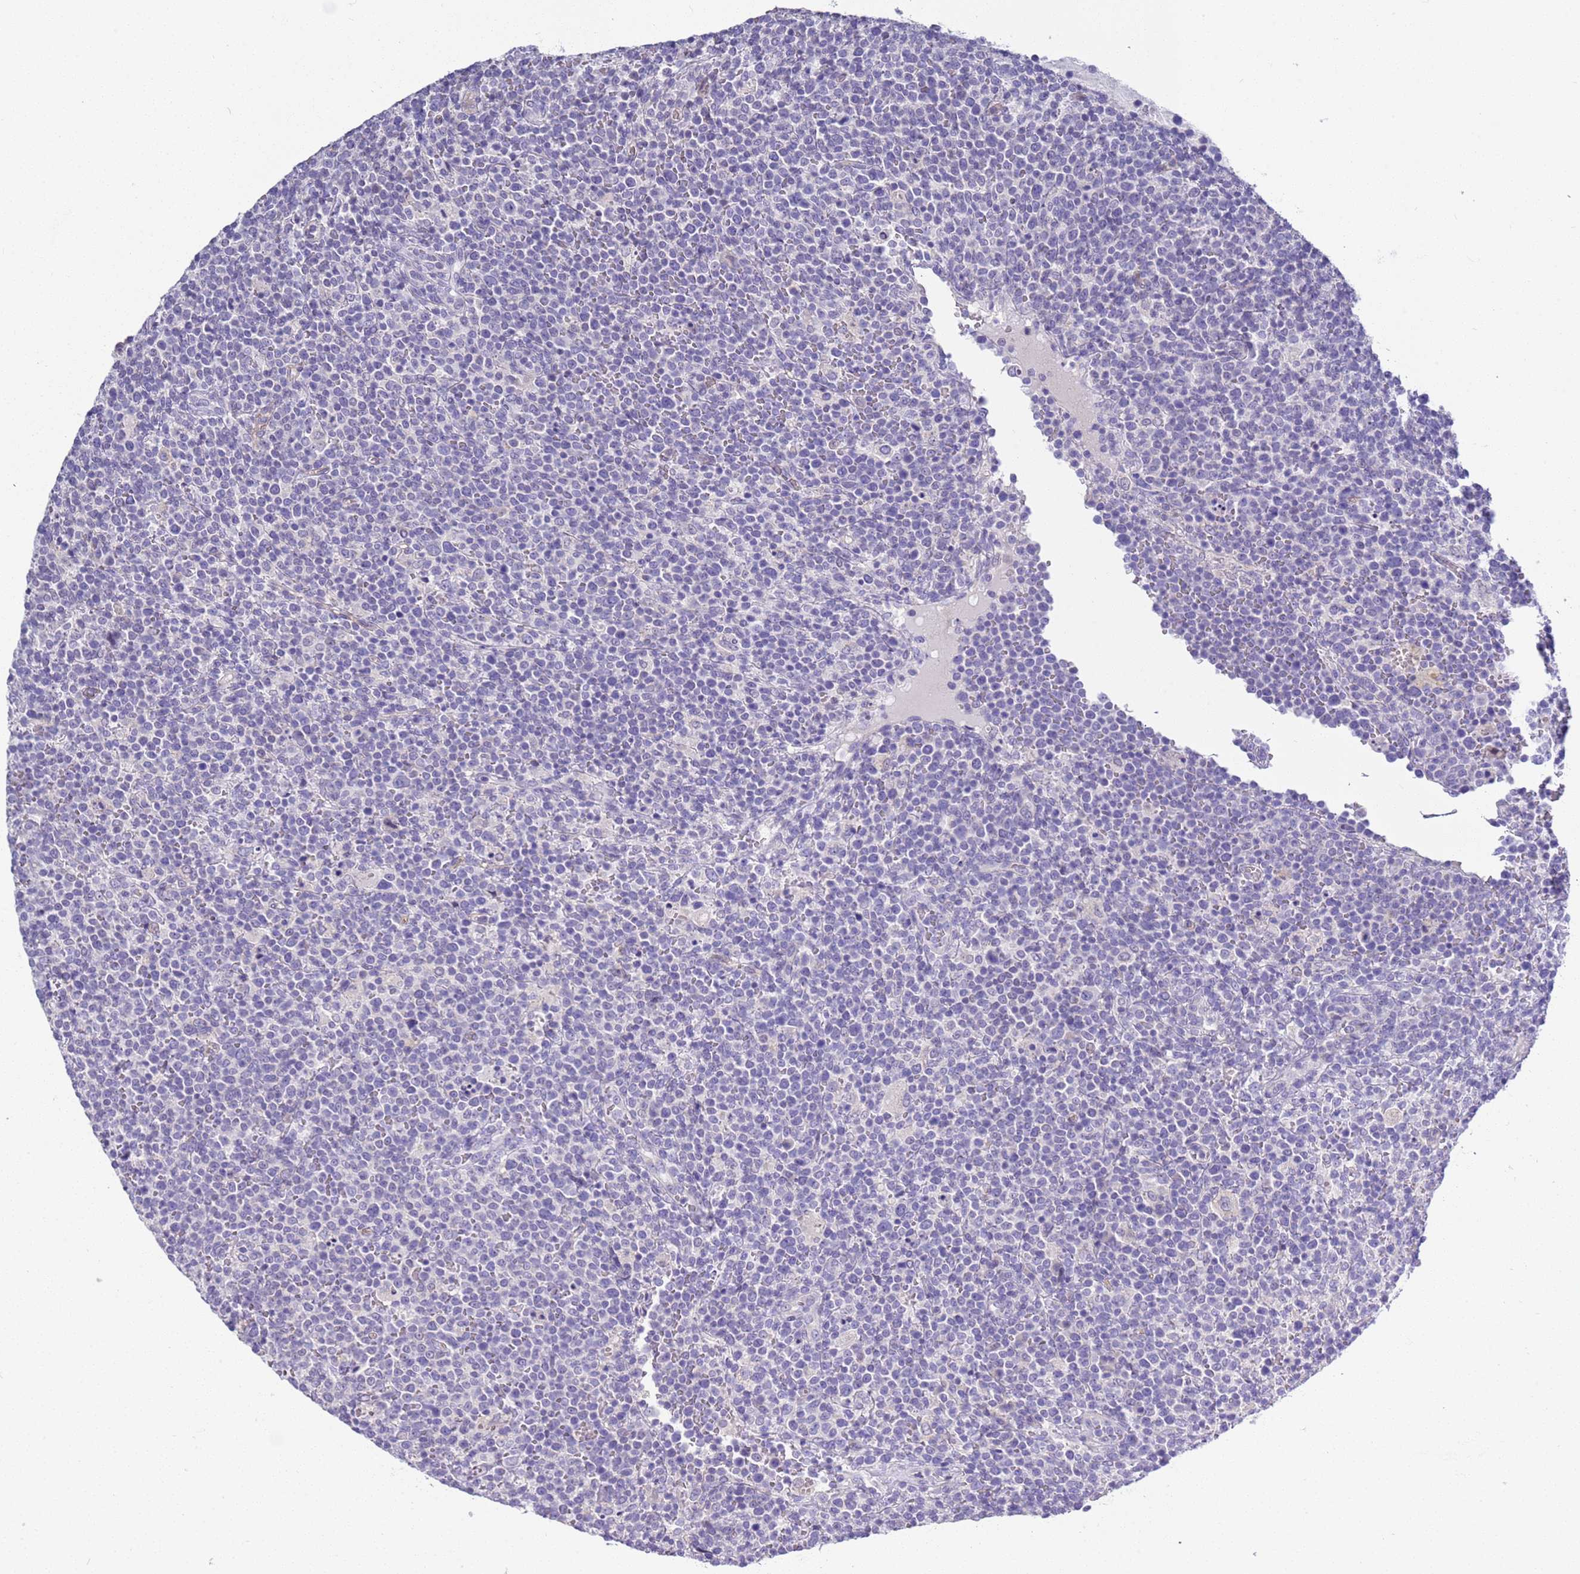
{"staining": {"intensity": "negative", "quantity": "none", "location": "none"}, "tissue": "lymphoma", "cell_type": "Tumor cells", "image_type": "cancer", "snomed": [{"axis": "morphology", "description": "Malignant lymphoma, non-Hodgkin's type, High grade"}, {"axis": "topography", "description": "Lymph node"}], "caption": "IHC photomicrograph of lymphoma stained for a protein (brown), which displays no expression in tumor cells.", "gene": "BRMS1L", "patient": {"sex": "male", "age": 61}}